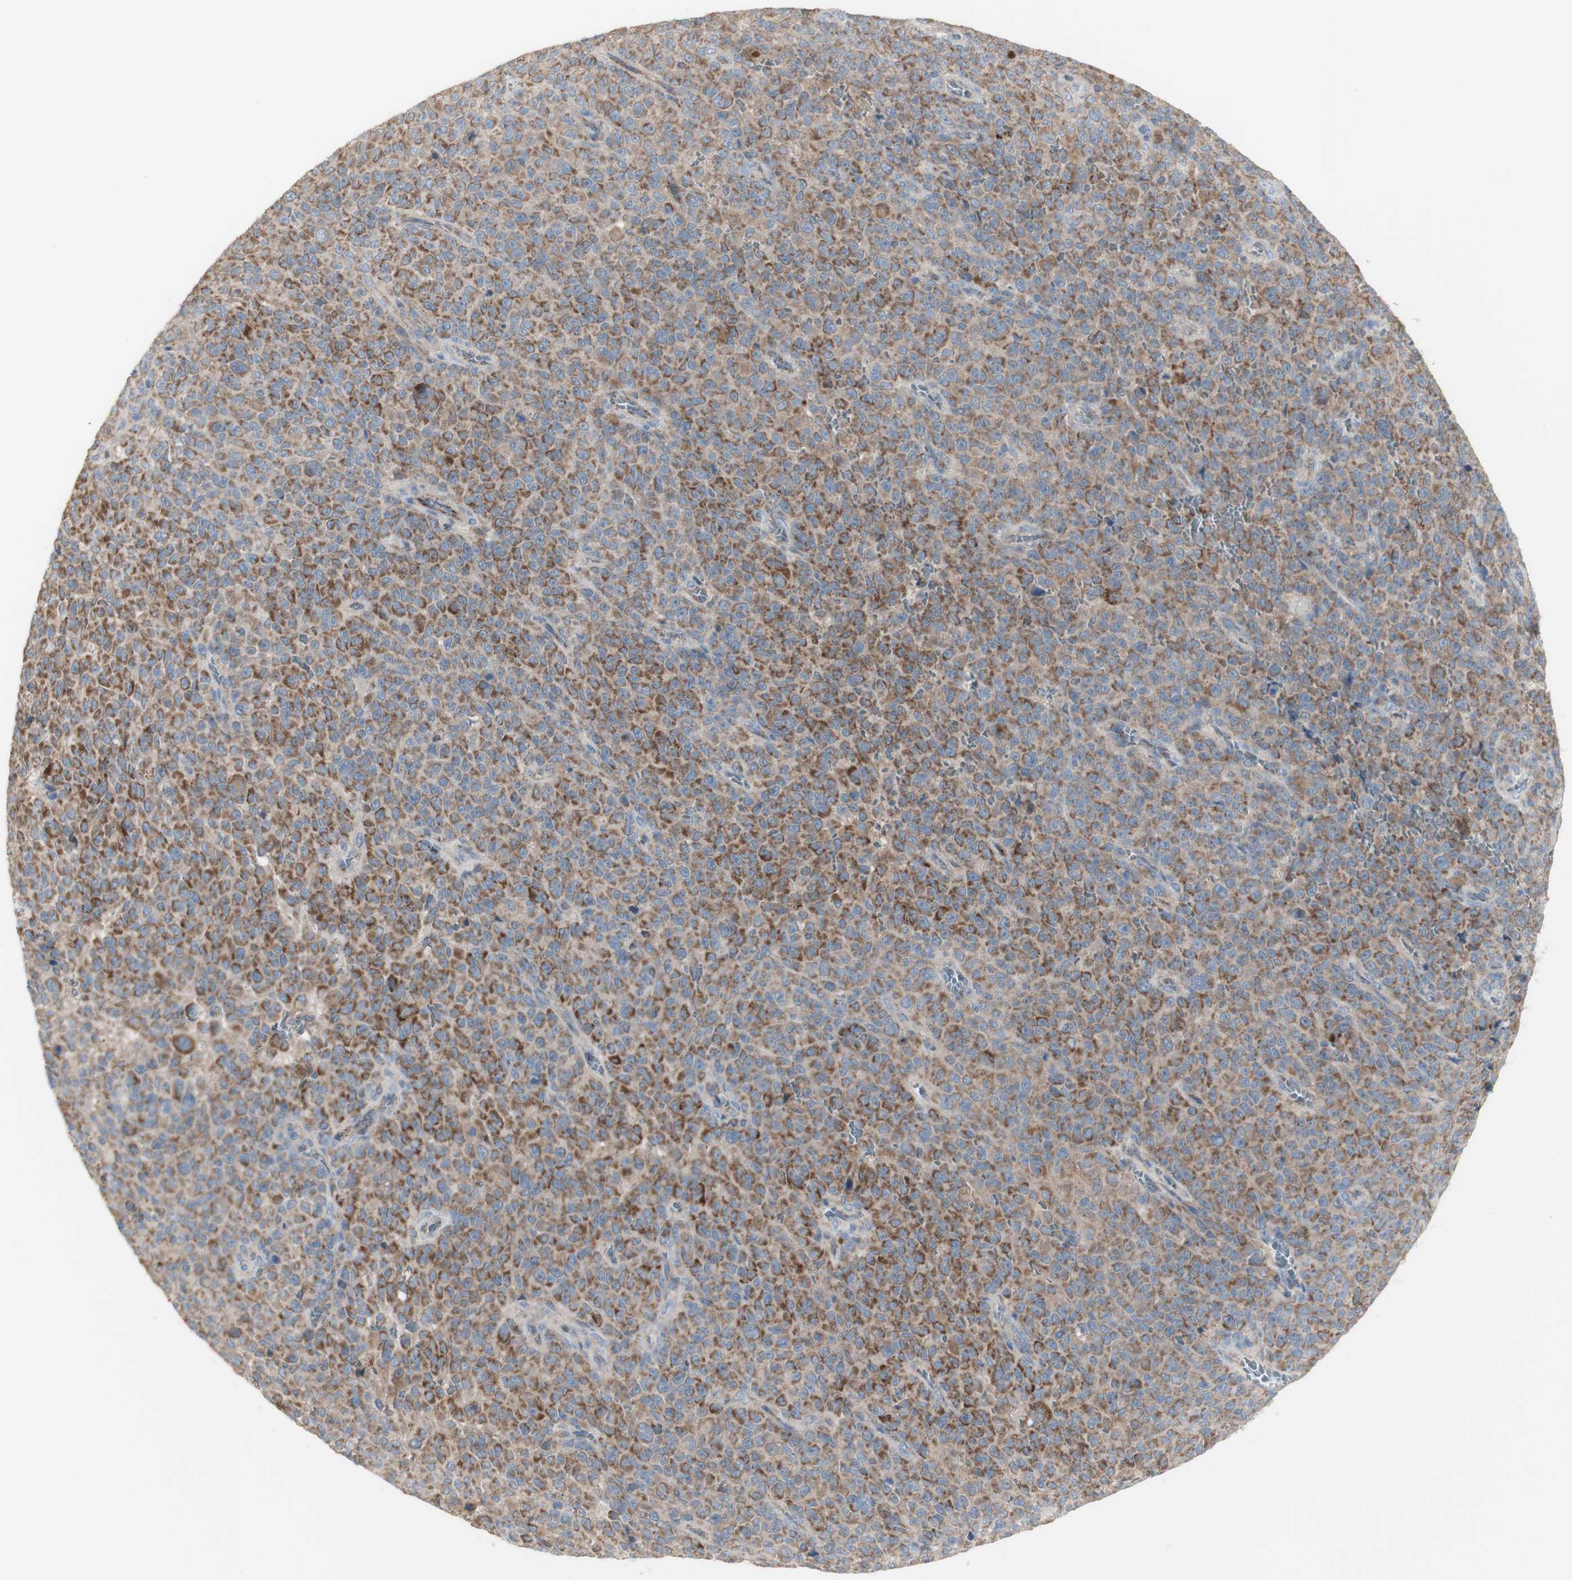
{"staining": {"intensity": "moderate", "quantity": "25%-75%", "location": "cytoplasmic/membranous"}, "tissue": "melanoma", "cell_type": "Tumor cells", "image_type": "cancer", "snomed": [{"axis": "morphology", "description": "Malignant melanoma, NOS"}, {"axis": "topography", "description": "Skin"}], "caption": "High-power microscopy captured an immunohistochemistry image of malignant melanoma, revealing moderate cytoplasmic/membranous positivity in about 25%-75% of tumor cells.", "gene": "C3orf52", "patient": {"sex": "female", "age": 82}}